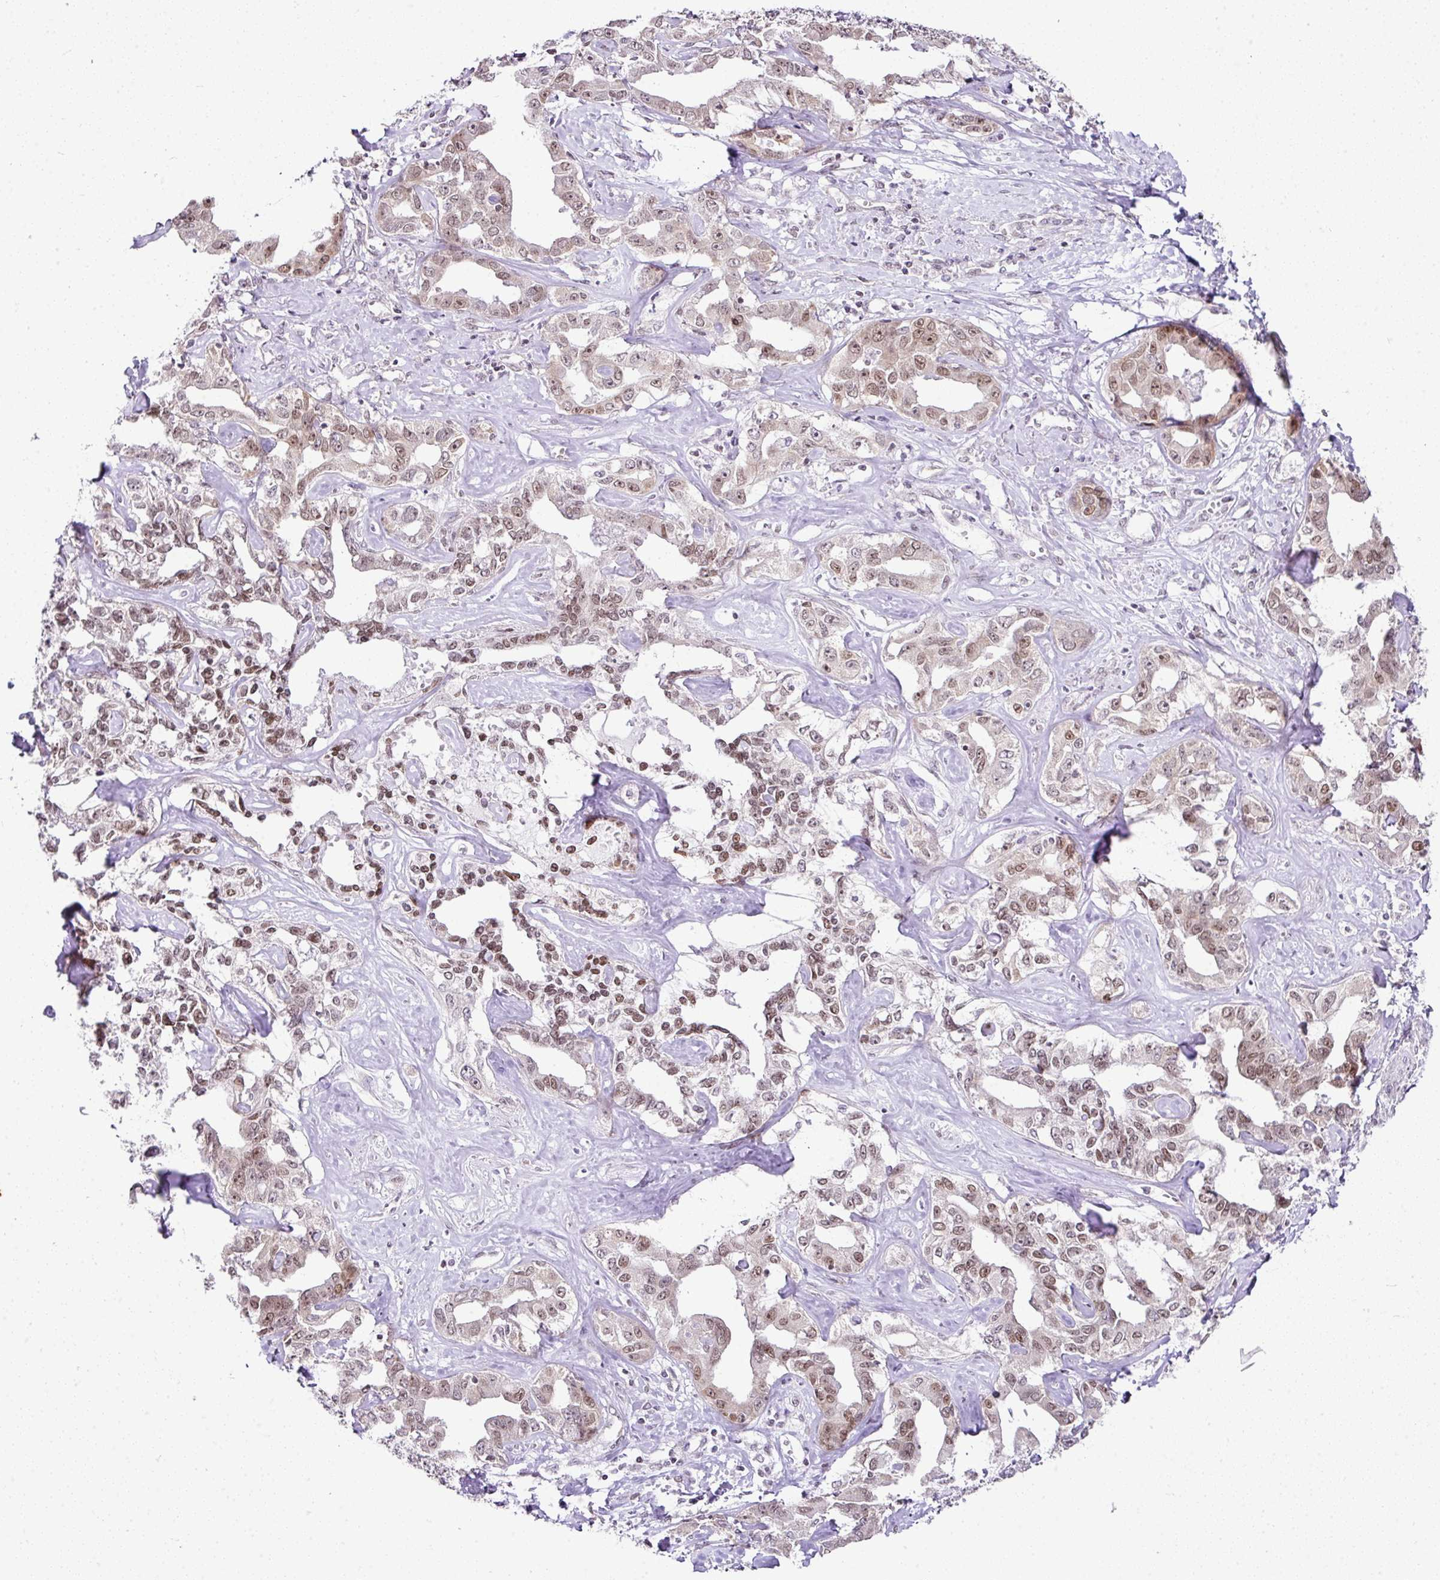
{"staining": {"intensity": "moderate", "quantity": ">75%", "location": "nuclear"}, "tissue": "liver cancer", "cell_type": "Tumor cells", "image_type": "cancer", "snomed": [{"axis": "morphology", "description": "Cholangiocarcinoma"}, {"axis": "topography", "description": "Liver"}], "caption": "DAB immunohistochemical staining of human cholangiocarcinoma (liver) shows moderate nuclear protein expression in about >75% of tumor cells.", "gene": "FAM32A", "patient": {"sex": "male", "age": 59}}